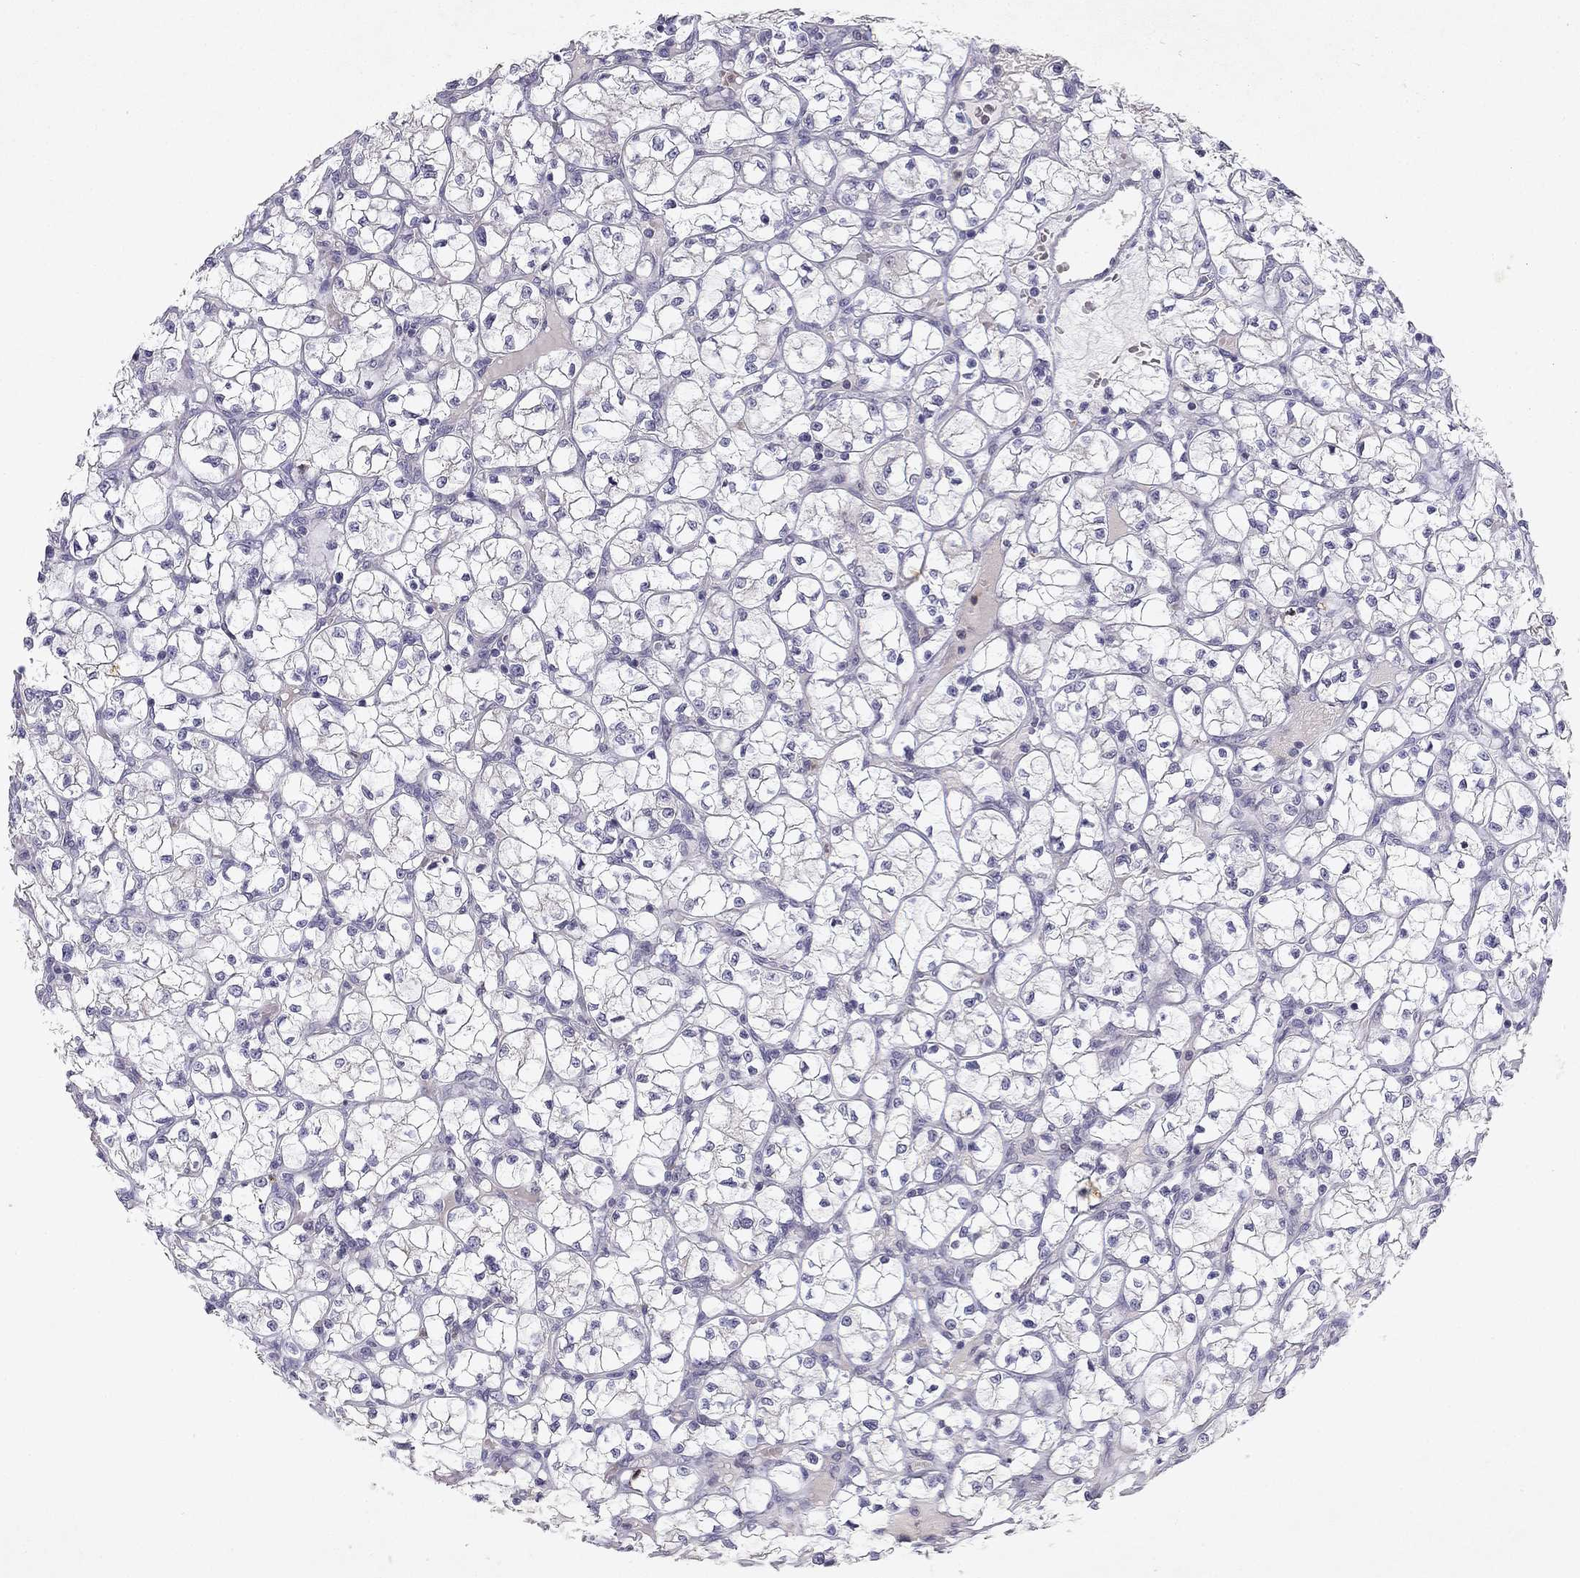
{"staining": {"intensity": "negative", "quantity": "none", "location": "none"}, "tissue": "renal cancer", "cell_type": "Tumor cells", "image_type": "cancer", "snomed": [{"axis": "morphology", "description": "Adenocarcinoma, NOS"}, {"axis": "topography", "description": "Kidney"}], "caption": "DAB immunohistochemical staining of renal cancer (adenocarcinoma) exhibits no significant expression in tumor cells.", "gene": "SLC6A4", "patient": {"sex": "female", "age": 64}}